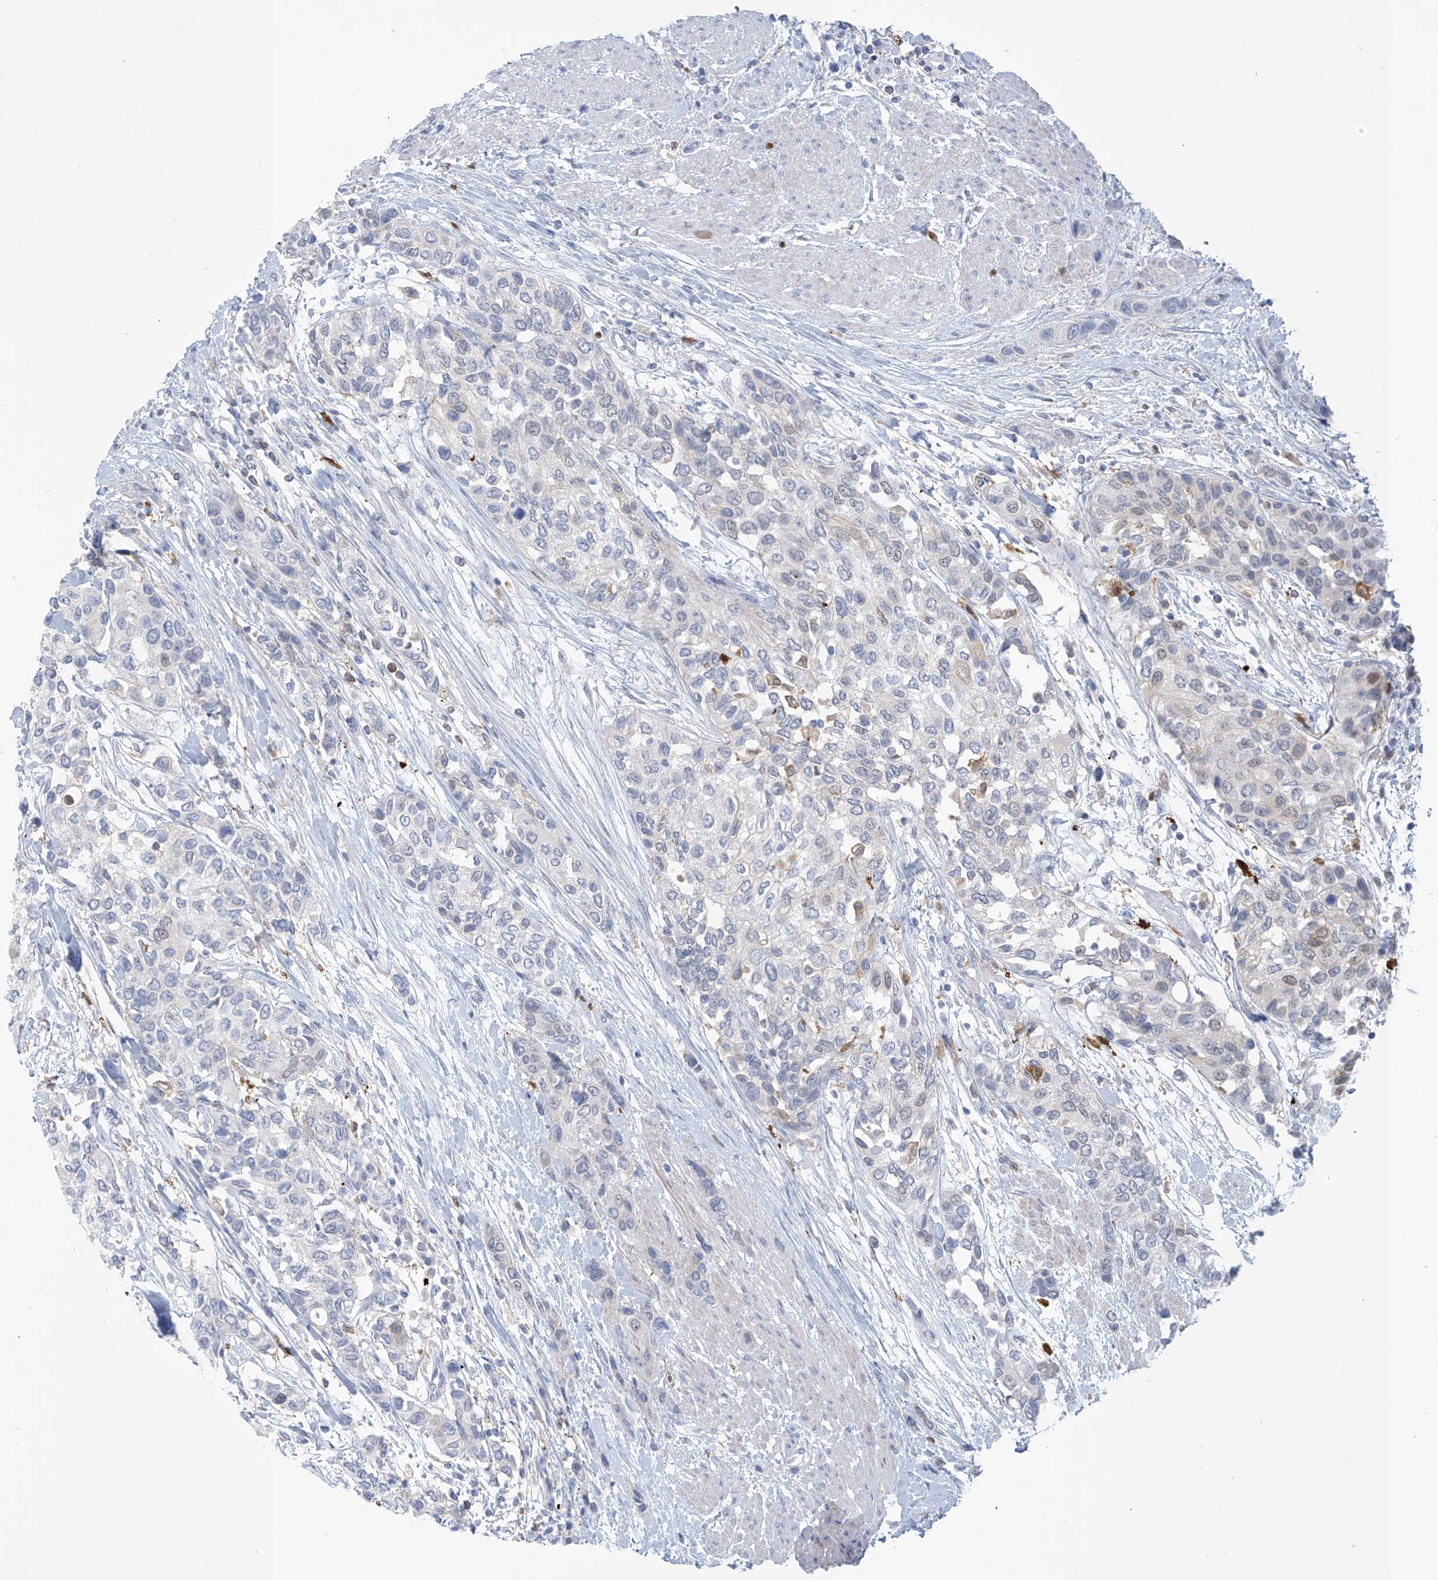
{"staining": {"intensity": "negative", "quantity": "none", "location": "none"}, "tissue": "urothelial cancer", "cell_type": "Tumor cells", "image_type": "cancer", "snomed": [{"axis": "morphology", "description": "Normal tissue, NOS"}, {"axis": "morphology", "description": "Urothelial carcinoma, High grade"}, {"axis": "topography", "description": "Vascular tissue"}, {"axis": "topography", "description": "Urinary bladder"}], "caption": "Immunohistochemistry of urothelial carcinoma (high-grade) reveals no expression in tumor cells. (DAB immunohistochemistry with hematoxylin counter stain).", "gene": "TRMT2B", "patient": {"sex": "female", "age": 56}}